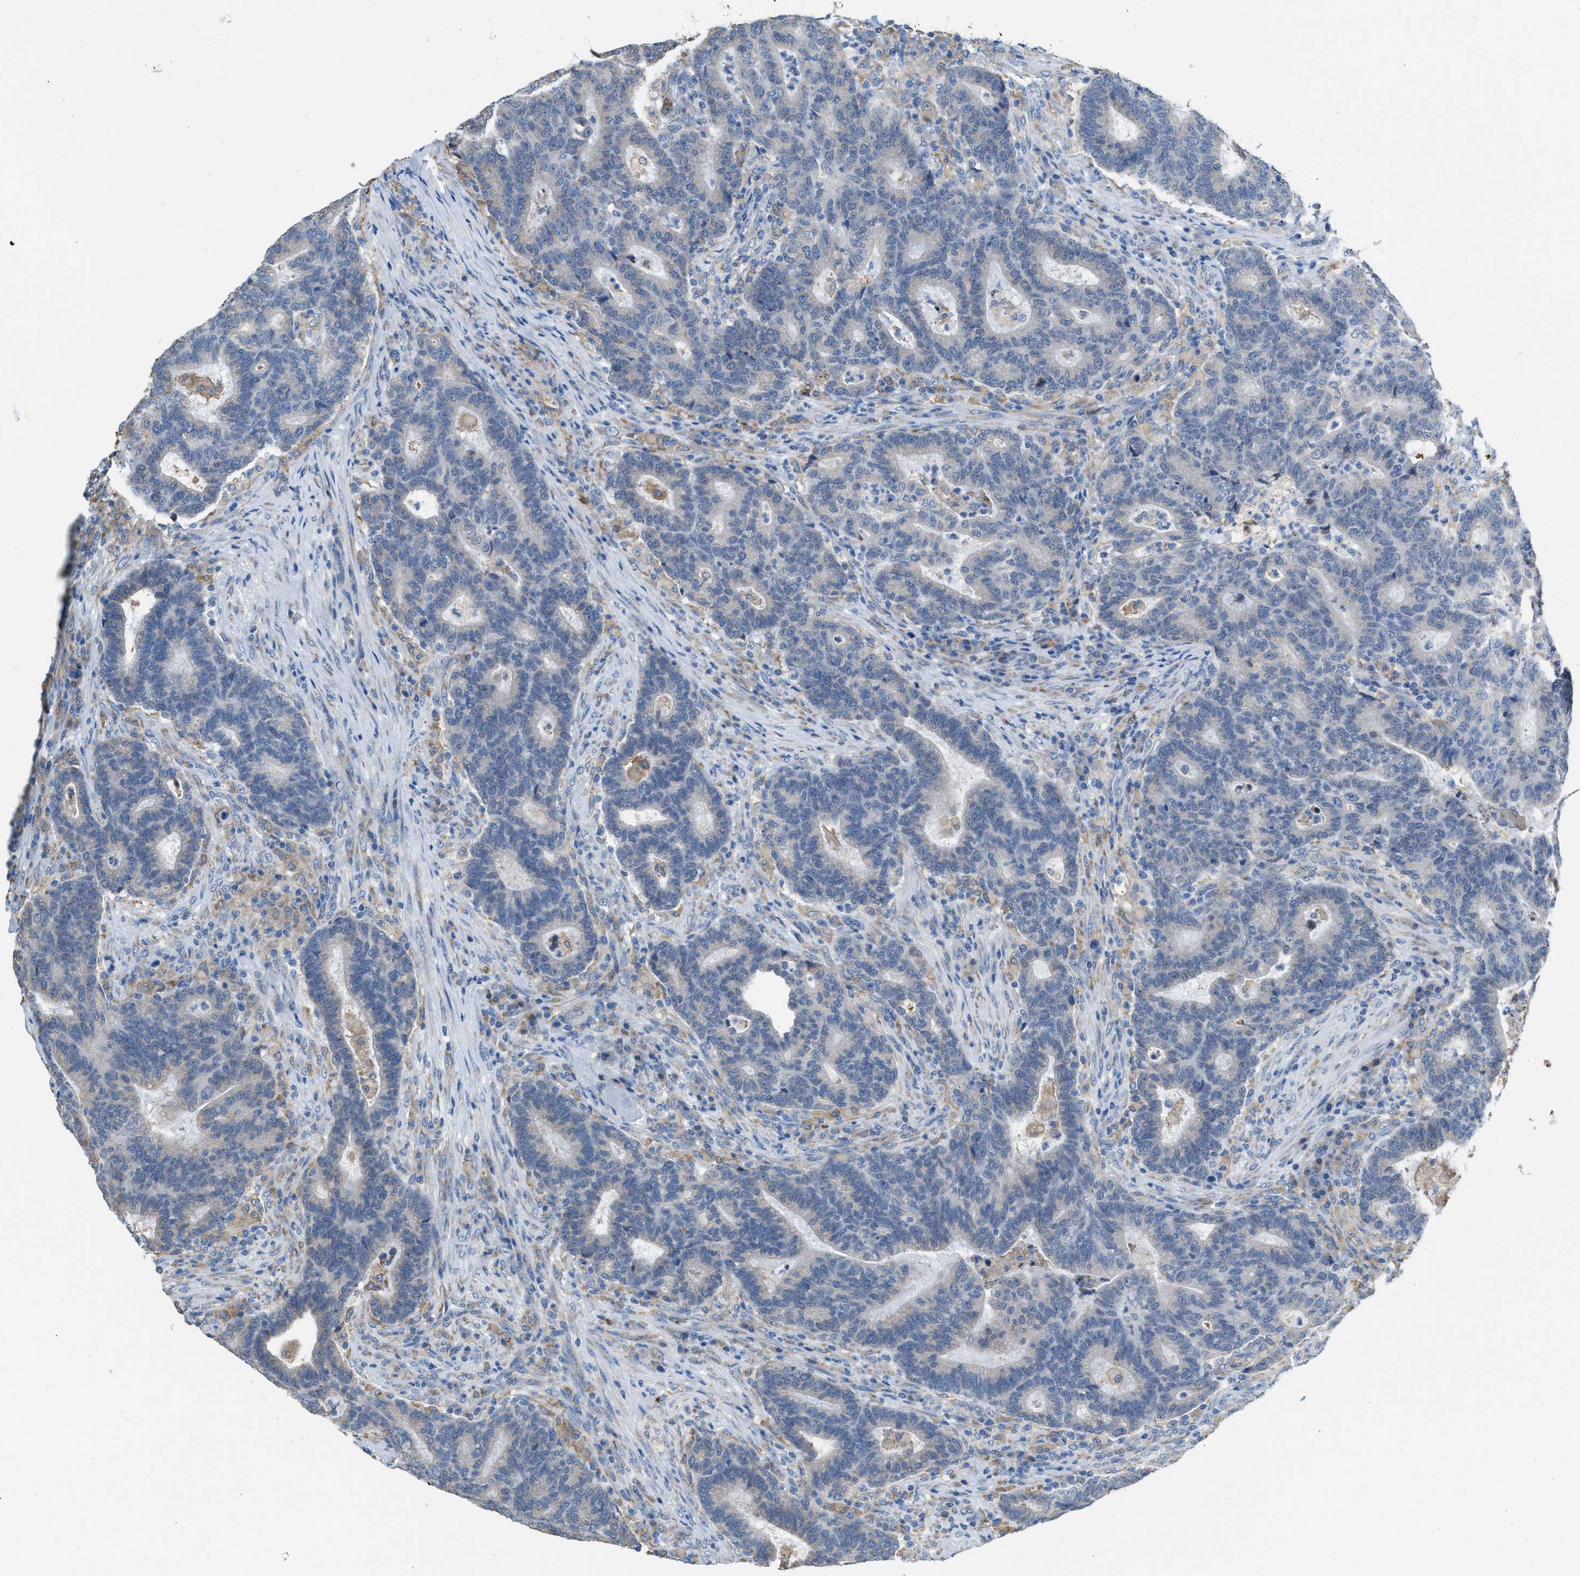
{"staining": {"intensity": "negative", "quantity": "none", "location": "none"}, "tissue": "colorectal cancer", "cell_type": "Tumor cells", "image_type": "cancer", "snomed": [{"axis": "morphology", "description": "Adenocarcinoma, NOS"}, {"axis": "topography", "description": "Colon"}], "caption": "High power microscopy image of an immunohistochemistry (IHC) histopathology image of colorectal adenocarcinoma, revealing no significant positivity in tumor cells.", "gene": "CA3", "patient": {"sex": "female", "age": 75}}